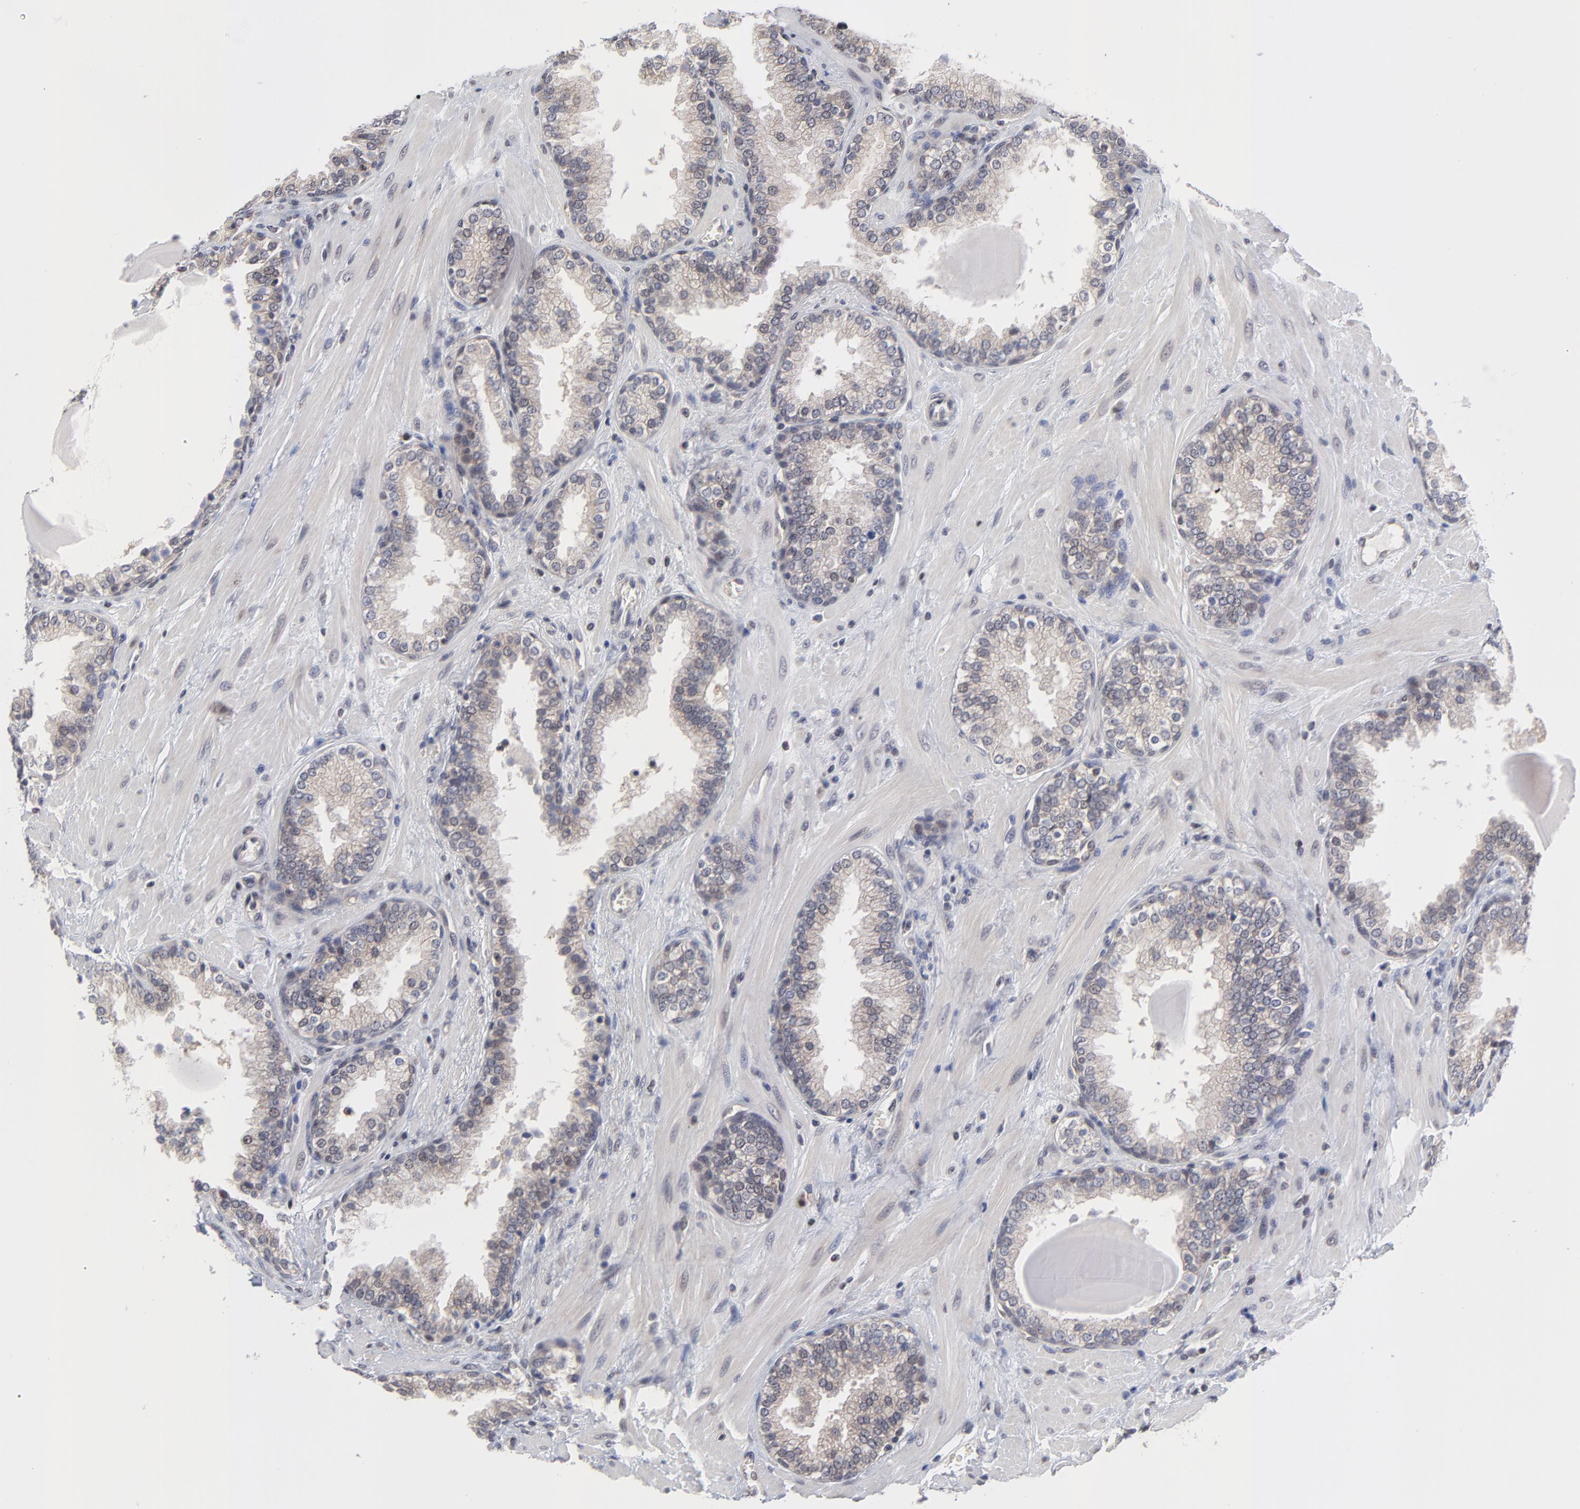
{"staining": {"intensity": "weak", "quantity": ">75%", "location": "cytoplasmic/membranous"}, "tissue": "prostate", "cell_type": "Glandular cells", "image_type": "normal", "snomed": [{"axis": "morphology", "description": "Normal tissue, NOS"}, {"axis": "topography", "description": "Prostate"}], "caption": "DAB (3,3'-diaminobenzidine) immunohistochemical staining of benign human prostate demonstrates weak cytoplasmic/membranous protein staining in approximately >75% of glandular cells.", "gene": "ZNF157", "patient": {"sex": "male", "age": 51}}